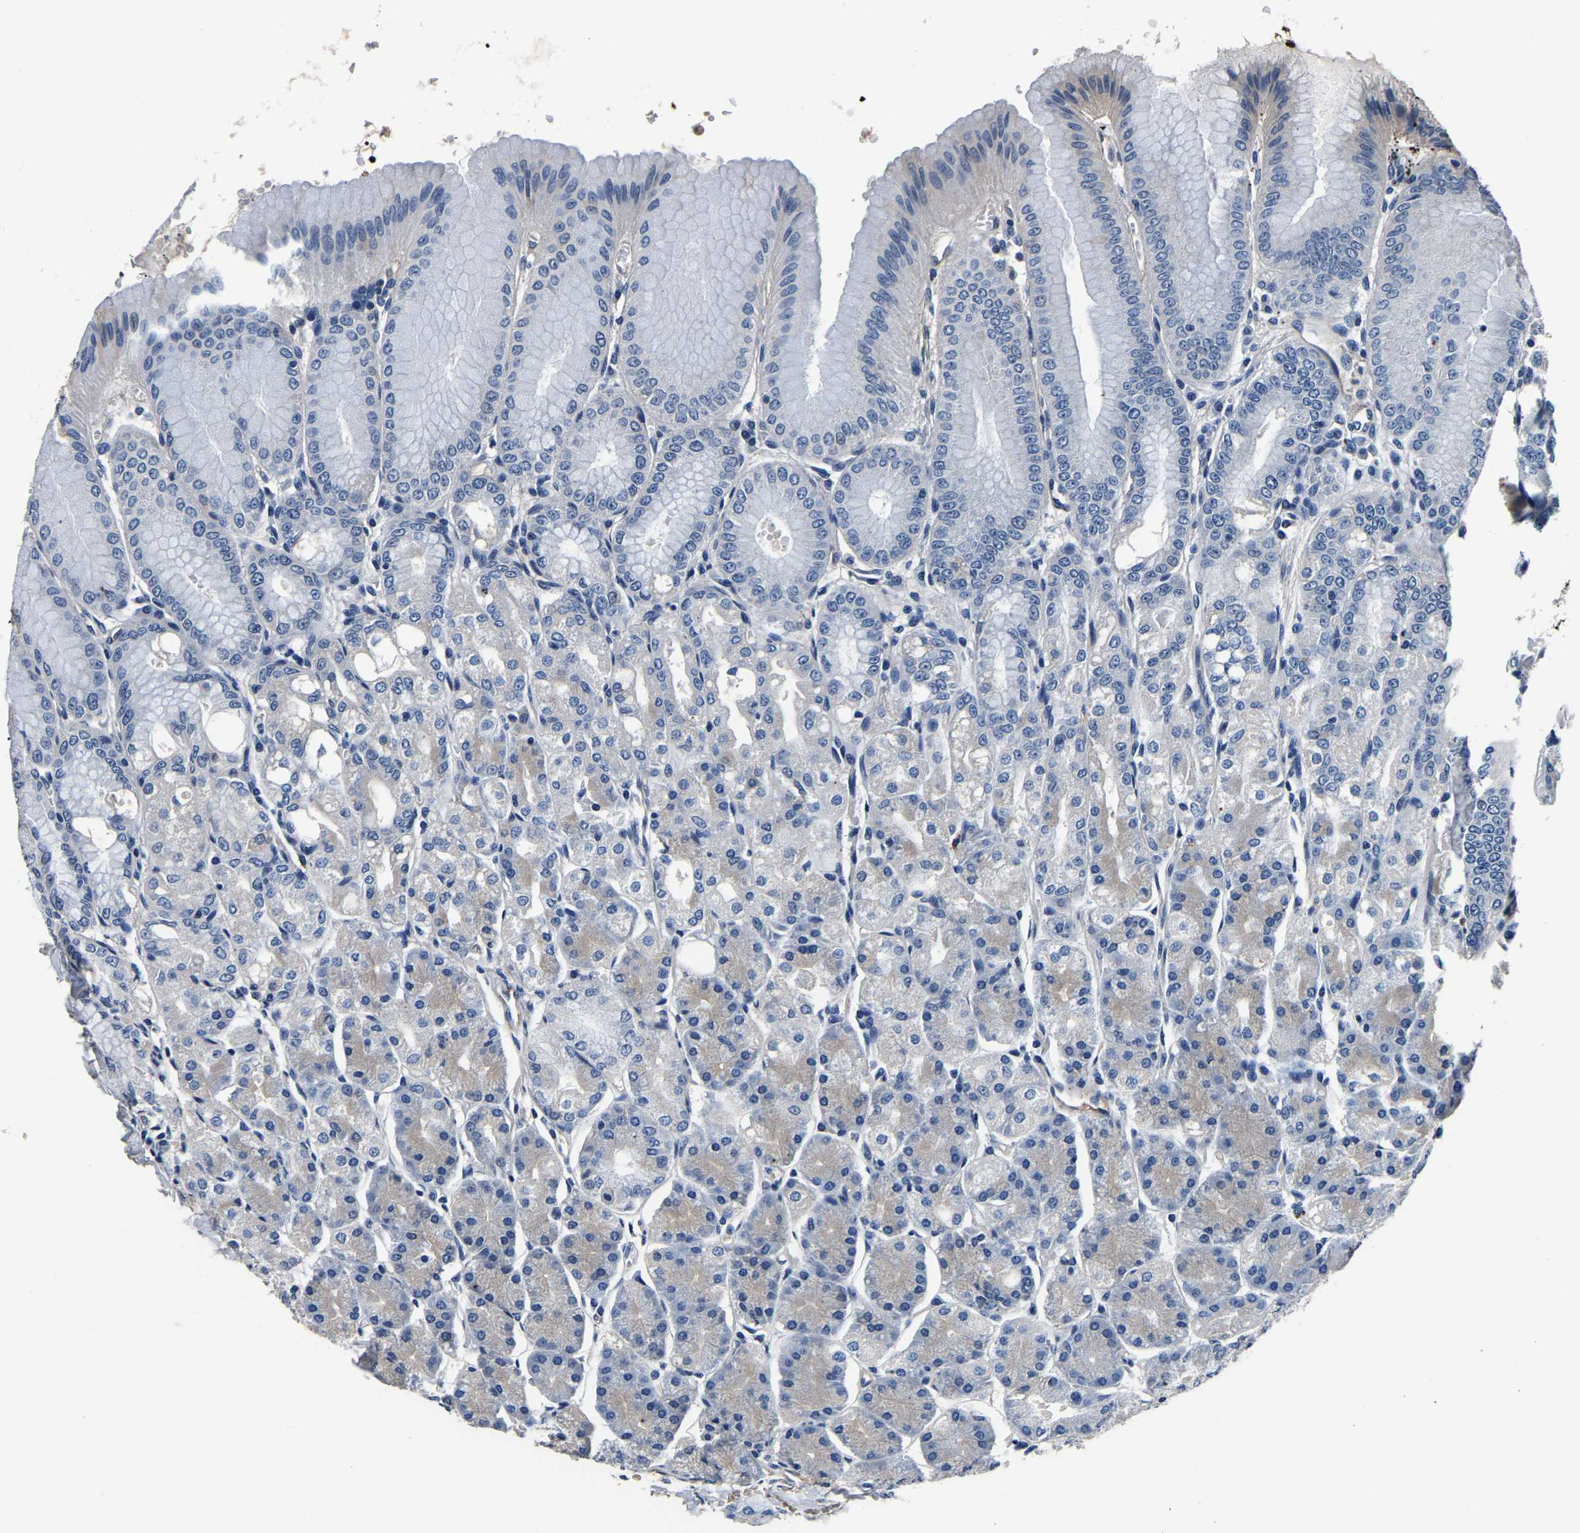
{"staining": {"intensity": "weak", "quantity": "25%-75%", "location": "cytoplasmic/membranous"}, "tissue": "stomach", "cell_type": "Glandular cells", "image_type": "normal", "snomed": [{"axis": "morphology", "description": "Normal tissue, NOS"}, {"axis": "topography", "description": "Stomach, lower"}], "caption": "DAB immunohistochemical staining of normal human stomach demonstrates weak cytoplasmic/membranous protein expression in about 25%-75% of glandular cells.", "gene": "SH3GLB1", "patient": {"sex": "male", "age": 71}}